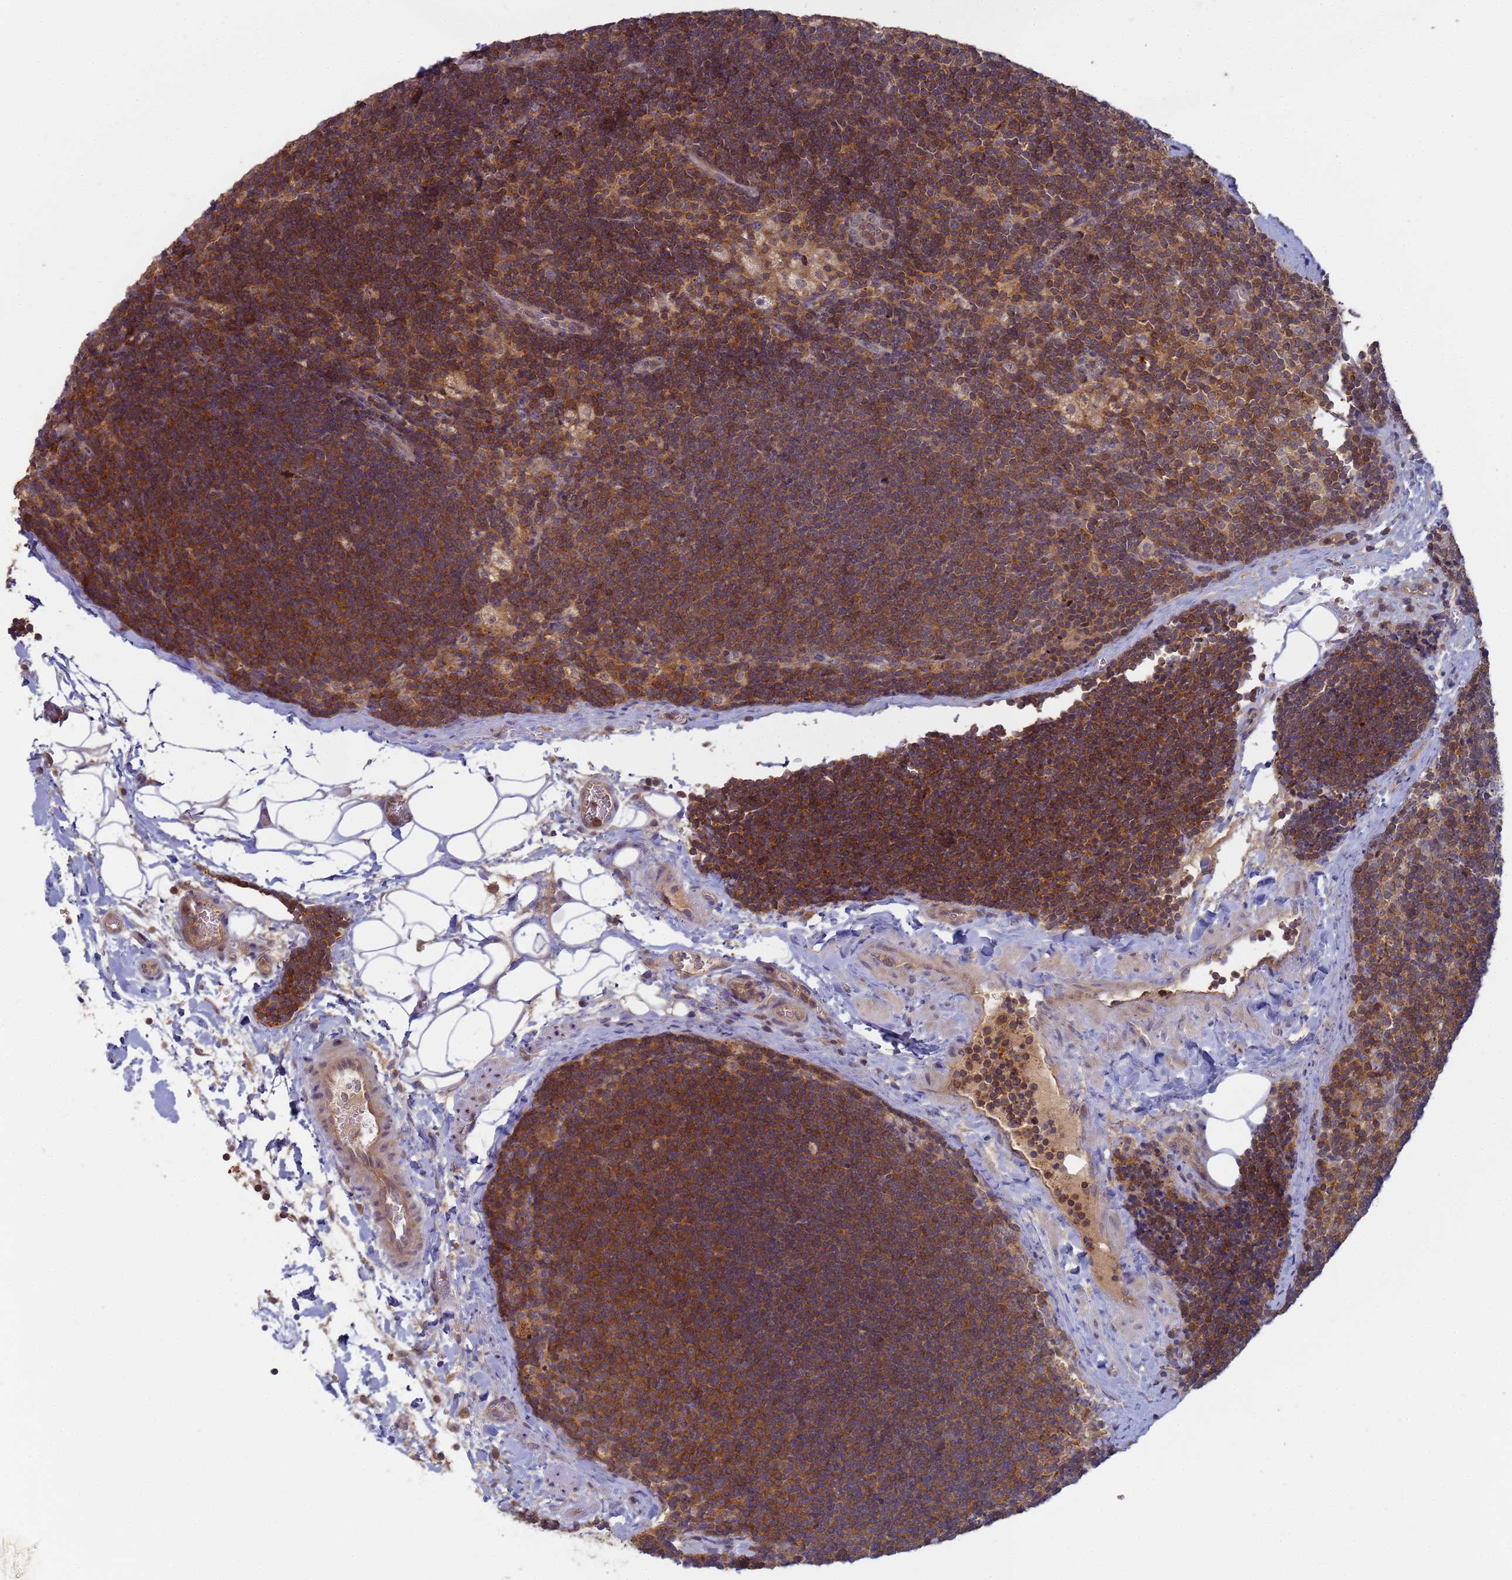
{"staining": {"intensity": "weak", "quantity": "25%-75%", "location": "cytoplasmic/membranous"}, "tissue": "lymph node", "cell_type": "Germinal center cells", "image_type": "normal", "snomed": [{"axis": "morphology", "description": "Normal tissue, NOS"}, {"axis": "topography", "description": "Lymph node"}], "caption": "Immunohistochemical staining of normal lymph node reveals 25%-75% levels of weak cytoplasmic/membranous protein staining in approximately 25%-75% of germinal center cells. The staining is performed using DAB (3,3'-diaminobenzidine) brown chromogen to label protein expression. The nuclei are counter-stained blue using hematoxylin.", "gene": "SHARPIN", "patient": {"sex": "male", "age": 24}}